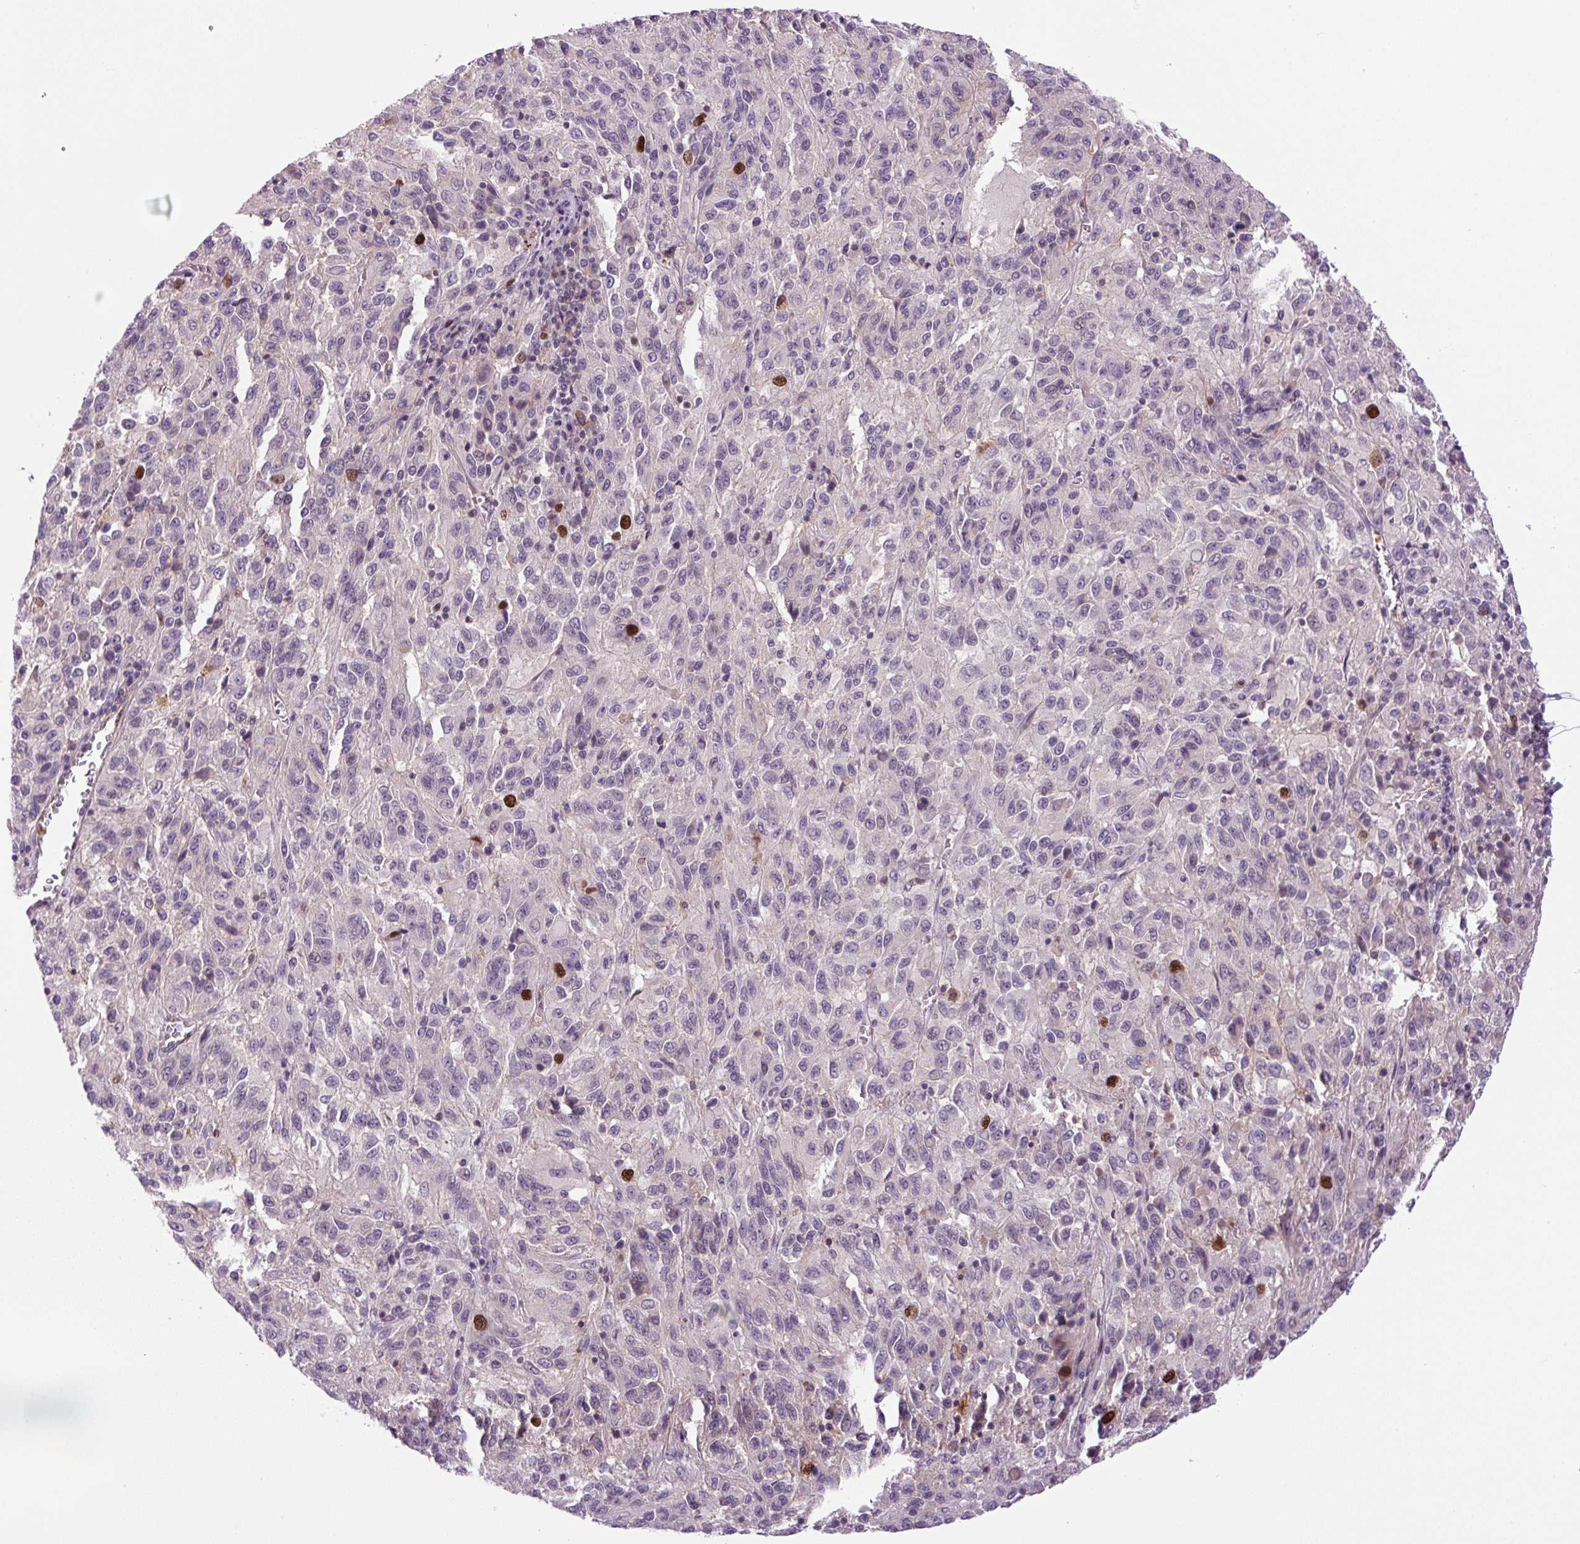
{"staining": {"intensity": "strong", "quantity": "<25%", "location": "nuclear"}, "tissue": "melanoma", "cell_type": "Tumor cells", "image_type": "cancer", "snomed": [{"axis": "morphology", "description": "Malignant melanoma, Metastatic site"}, {"axis": "topography", "description": "Lung"}], "caption": "High-power microscopy captured an immunohistochemistry (IHC) image of melanoma, revealing strong nuclear positivity in about <25% of tumor cells.", "gene": "KIFC1", "patient": {"sex": "male", "age": 64}}